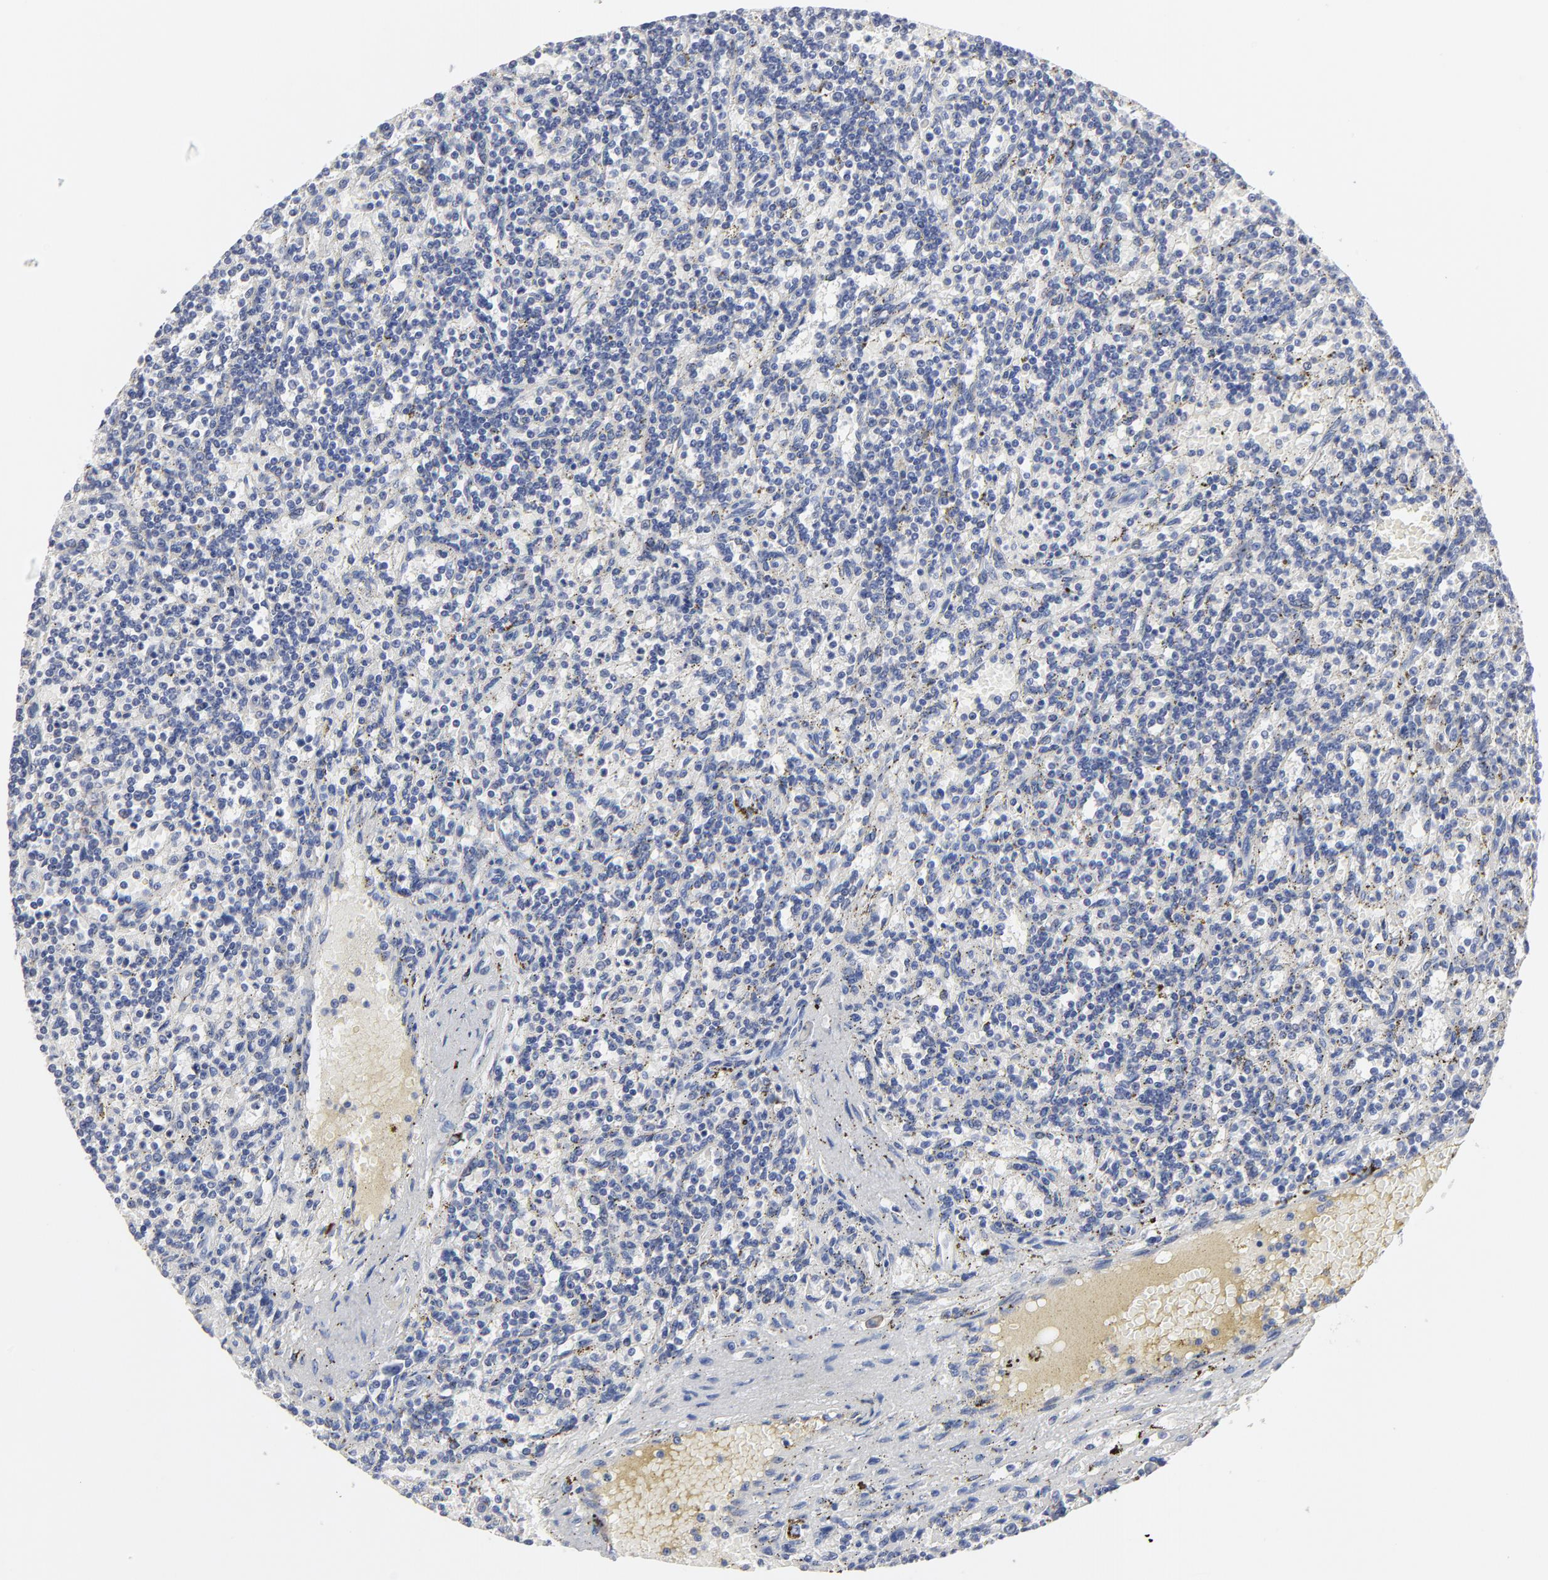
{"staining": {"intensity": "negative", "quantity": "none", "location": "none"}, "tissue": "lymphoma", "cell_type": "Tumor cells", "image_type": "cancer", "snomed": [{"axis": "morphology", "description": "Malignant lymphoma, non-Hodgkin's type, Low grade"}, {"axis": "topography", "description": "Spleen"}], "caption": "Protein analysis of malignant lymphoma, non-Hodgkin's type (low-grade) reveals no significant positivity in tumor cells.", "gene": "TRIM22", "patient": {"sex": "male", "age": 73}}